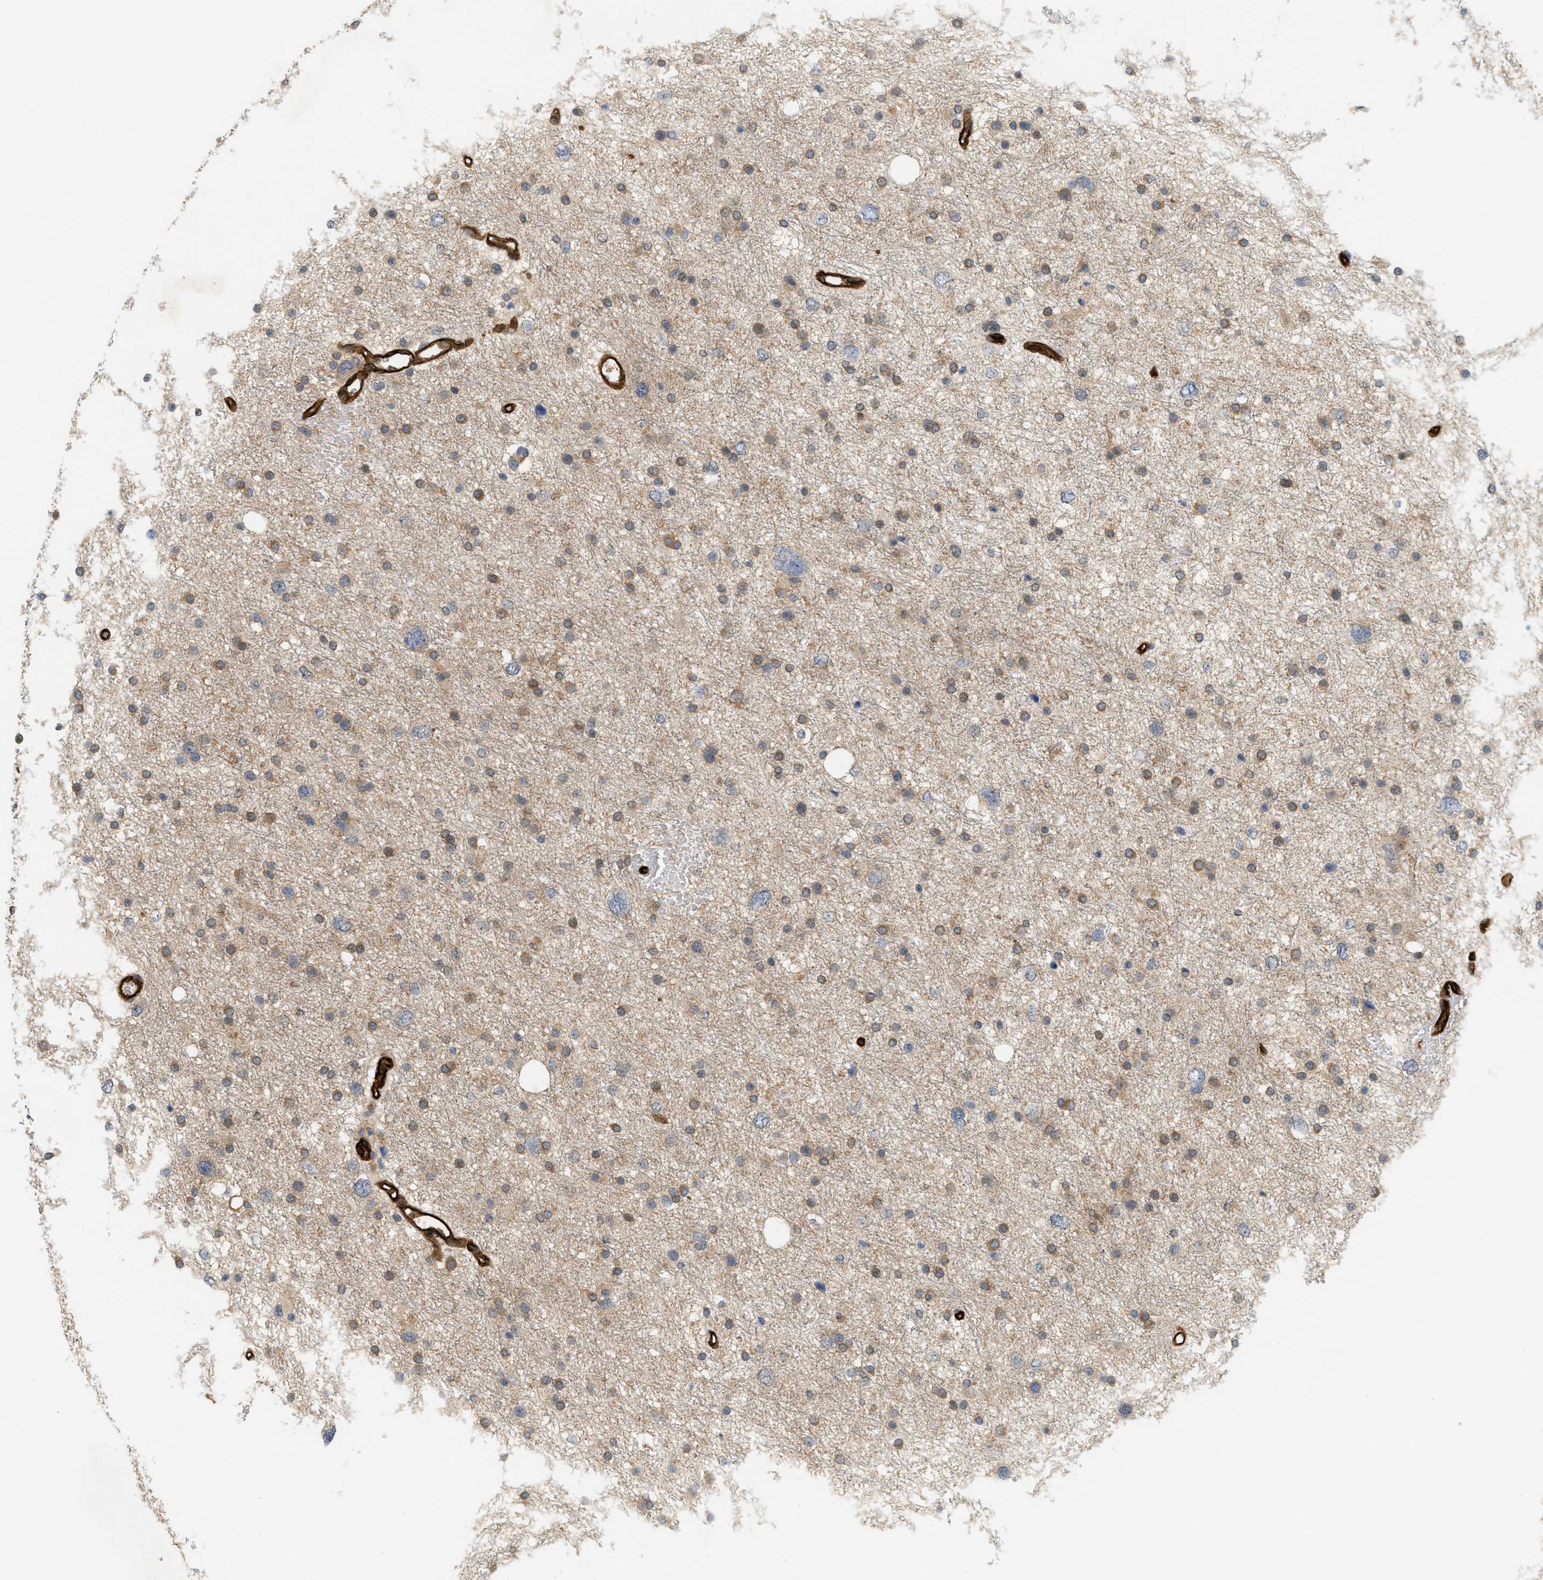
{"staining": {"intensity": "moderate", "quantity": "25%-75%", "location": "cytoplasmic/membranous"}, "tissue": "glioma", "cell_type": "Tumor cells", "image_type": "cancer", "snomed": [{"axis": "morphology", "description": "Glioma, malignant, Low grade"}, {"axis": "topography", "description": "Brain"}], "caption": "High-magnification brightfield microscopy of glioma stained with DAB (3,3'-diaminobenzidine) (brown) and counterstained with hematoxylin (blue). tumor cells exhibit moderate cytoplasmic/membranous positivity is identified in approximately25%-75% of cells.", "gene": "PALMD", "patient": {"sex": "female", "age": 37}}